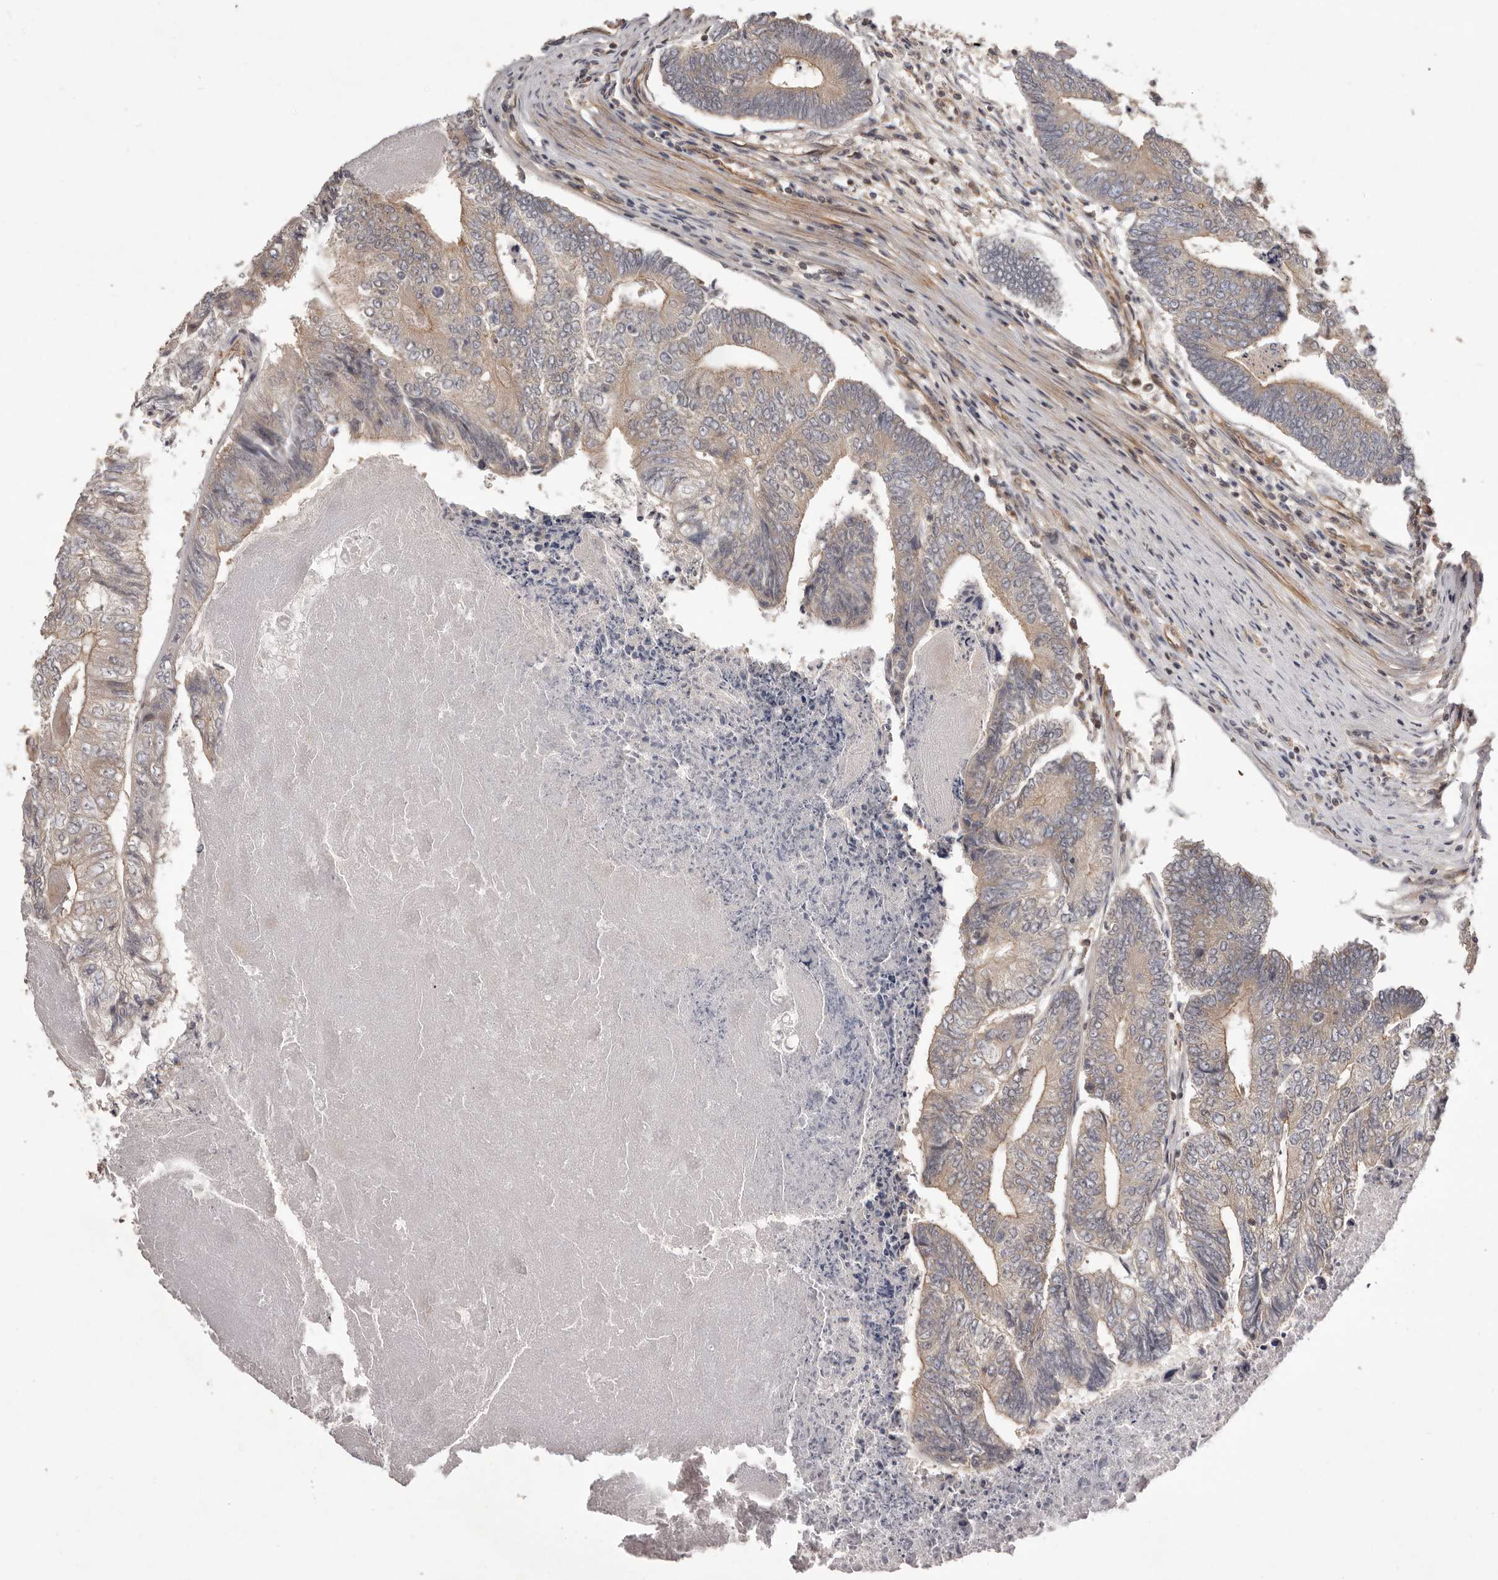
{"staining": {"intensity": "weak", "quantity": "<25%", "location": "cytoplasmic/membranous"}, "tissue": "colorectal cancer", "cell_type": "Tumor cells", "image_type": "cancer", "snomed": [{"axis": "morphology", "description": "Adenocarcinoma, NOS"}, {"axis": "topography", "description": "Colon"}], "caption": "Tumor cells are negative for protein expression in human adenocarcinoma (colorectal). The staining is performed using DAB brown chromogen with nuclei counter-stained in using hematoxylin.", "gene": "NFKBIA", "patient": {"sex": "female", "age": 67}}